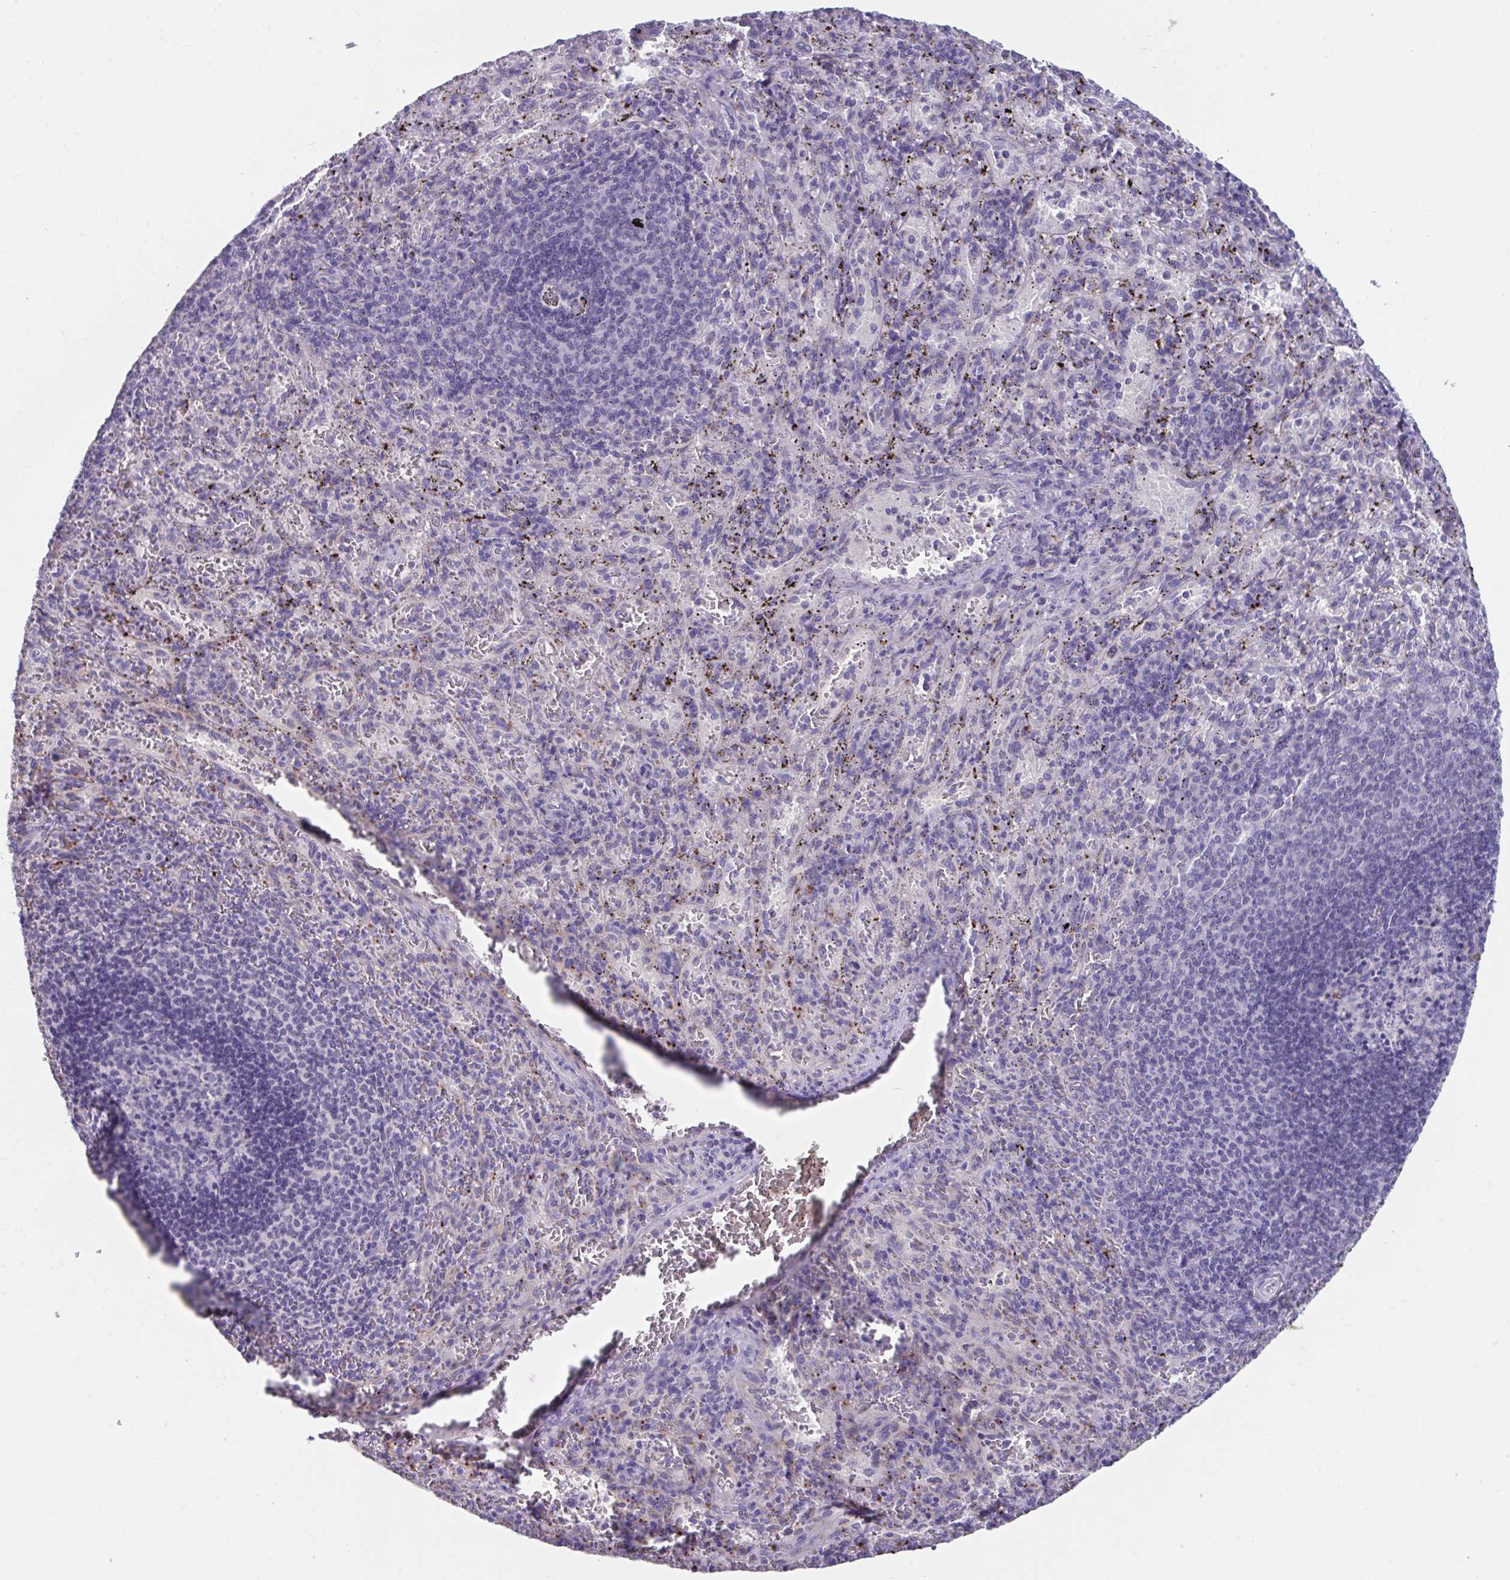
{"staining": {"intensity": "negative", "quantity": "none", "location": "none"}, "tissue": "spleen", "cell_type": "Cells in red pulp", "image_type": "normal", "snomed": [{"axis": "morphology", "description": "Normal tissue, NOS"}, {"axis": "topography", "description": "Spleen"}], "caption": "Immunohistochemistry (IHC) of benign human spleen exhibits no positivity in cells in red pulp.", "gene": "GPR162", "patient": {"sex": "male", "age": 57}}